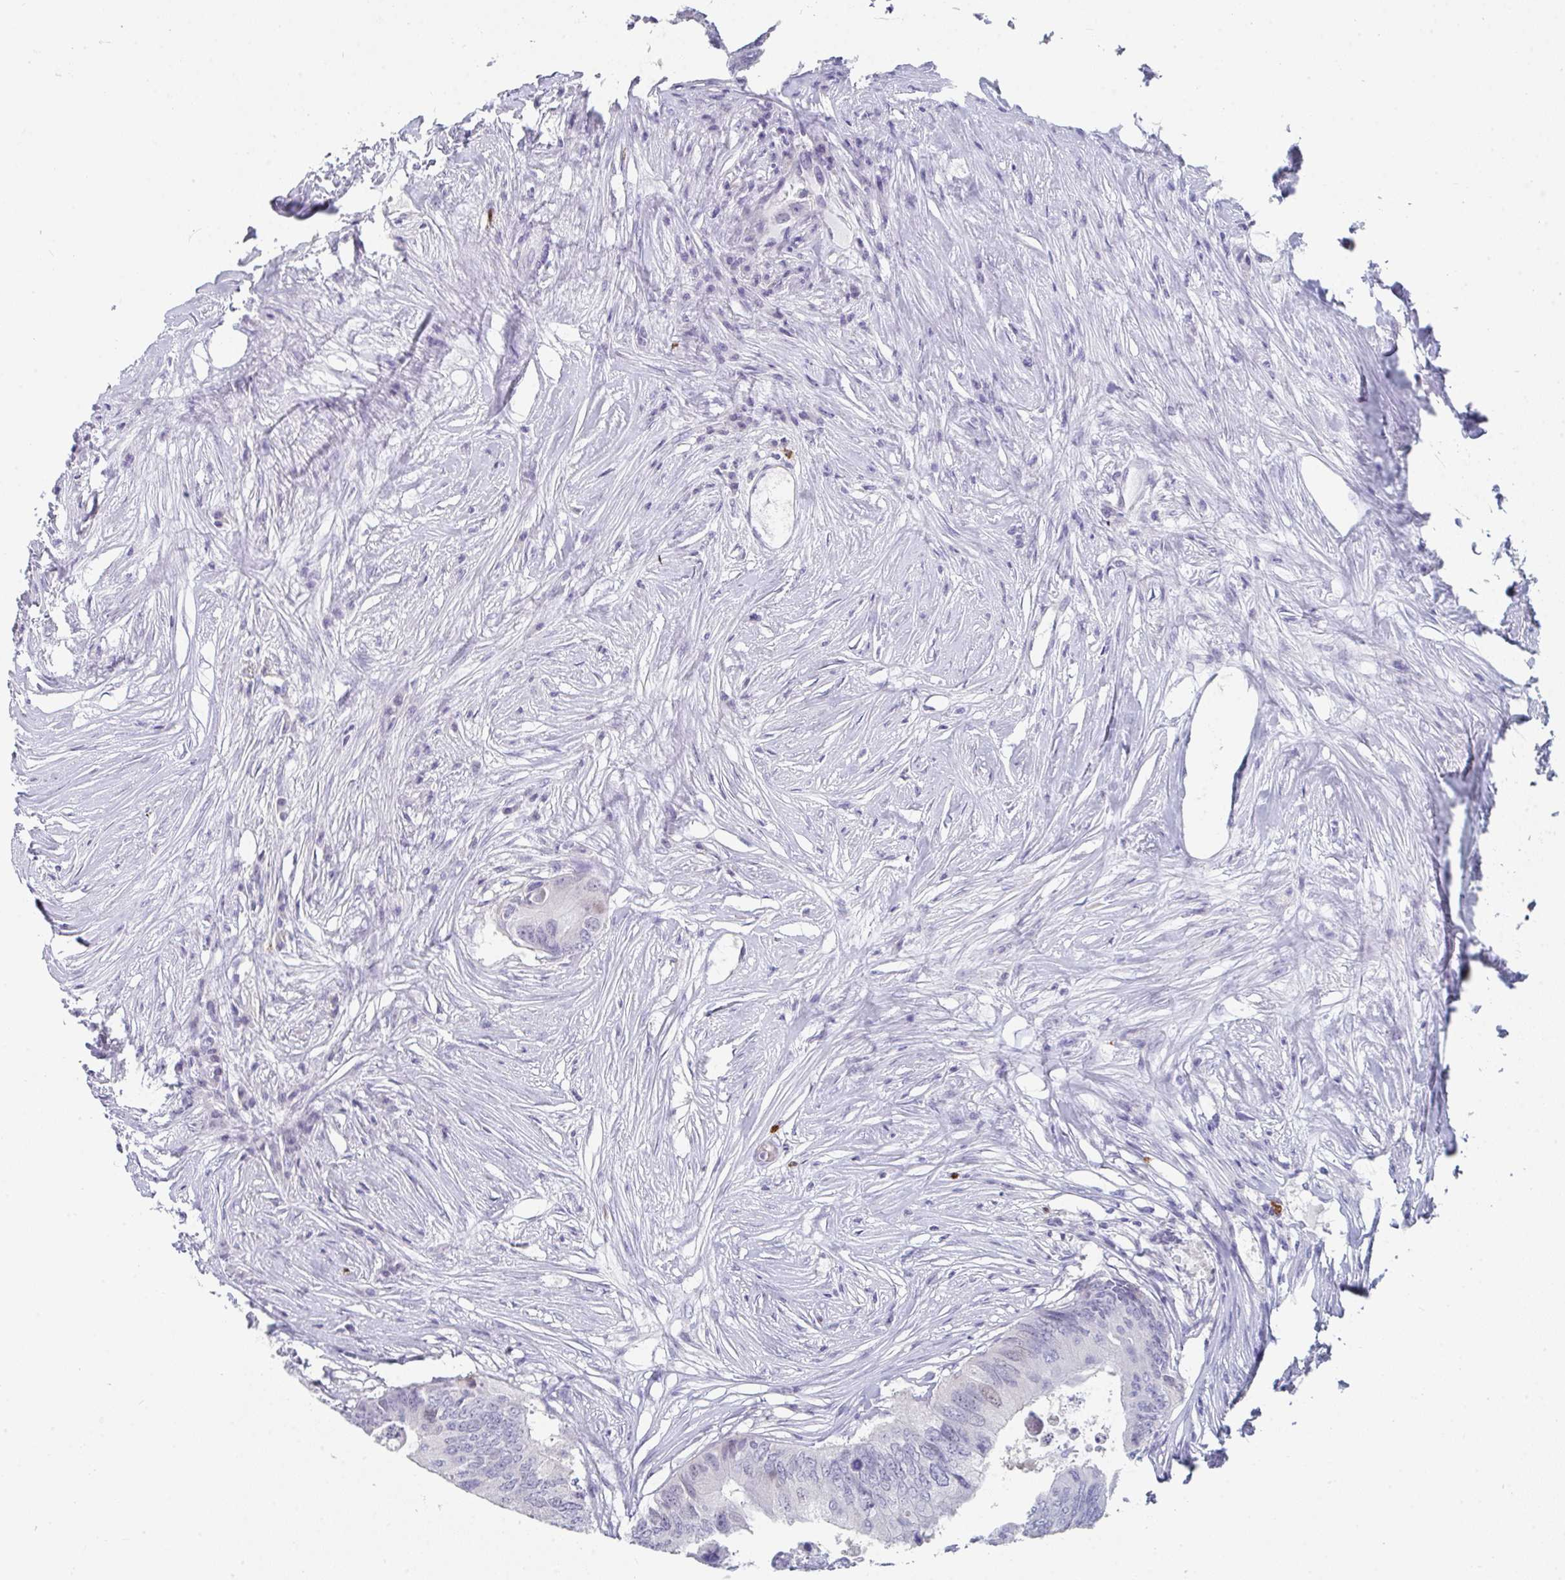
{"staining": {"intensity": "negative", "quantity": "none", "location": "none"}, "tissue": "colorectal cancer", "cell_type": "Tumor cells", "image_type": "cancer", "snomed": [{"axis": "morphology", "description": "Adenocarcinoma, NOS"}, {"axis": "topography", "description": "Colon"}], "caption": "The micrograph displays no significant expression in tumor cells of colorectal adenocarcinoma.", "gene": "RUBCN", "patient": {"sex": "male", "age": 71}}